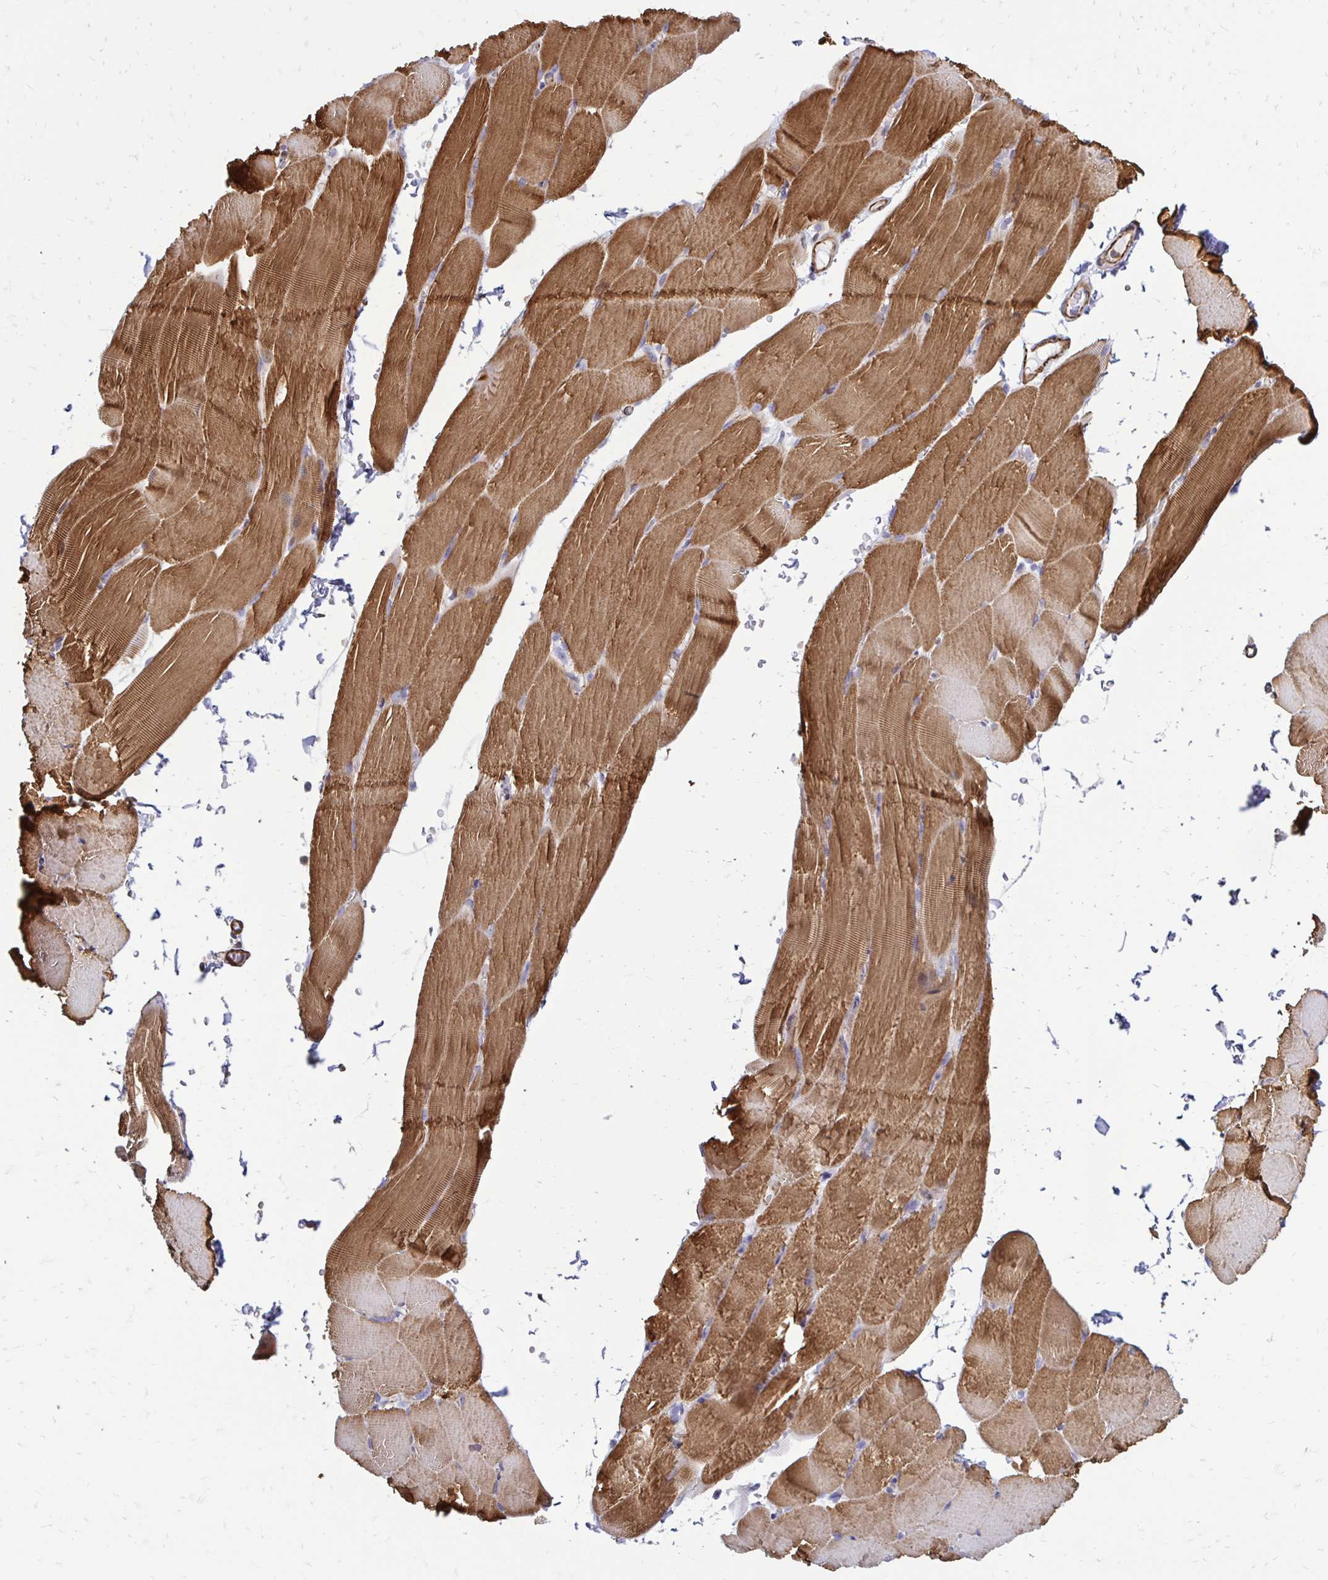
{"staining": {"intensity": "moderate", "quantity": "25%-75%", "location": "cytoplasmic/membranous"}, "tissue": "skeletal muscle", "cell_type": "Myocytes", "image_type": "normal", "snomed": [{"axis": "morphology", "description": "Normal tissue, NOS"}, {"axis": "topography", "description": "Skeletal muscle"}], "caption": "A high-resolution photomicrograph shows immunohistochemistry staining of benign skeletal muscle, which reveals moderate cytoplasmic/membranous positivity in about 25%-75% of myocytes.", "gene": "CTPS1", "patient": {"sex": "female", "age": 37}}